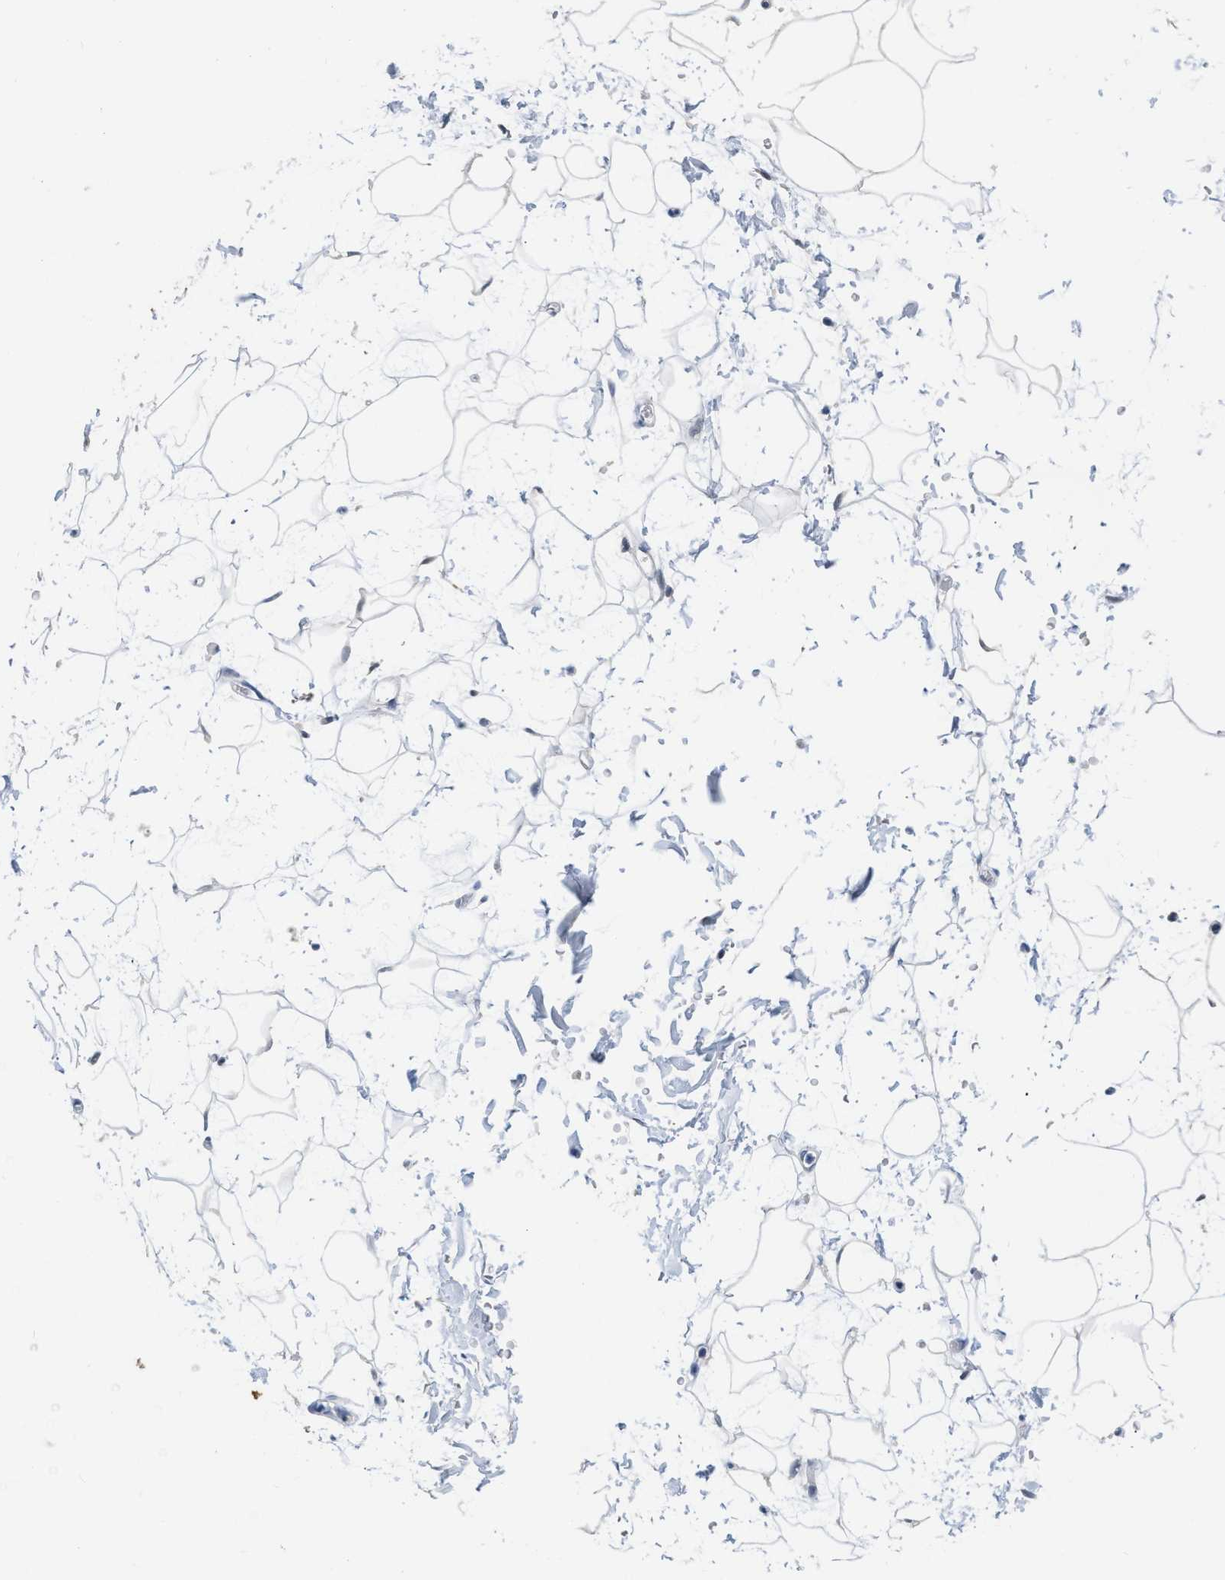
{"staining": {"intensity": "negative", "quantity": "none", "location": "none"}, "tissue": "adipose tissue", "cell_type": "Adipocytes", "image_type": "normal", "snomed": [{"axis": "morphology", "description": "Normal tissue, NOS"}, {"axis": "topography", "description": "Soft tissue"}], "caption": "IHC of normal human adipose tissue exhibits no expression in adipocytes.", "gene": "CRYM", "patient": {"sex": "male", "age": 72}}